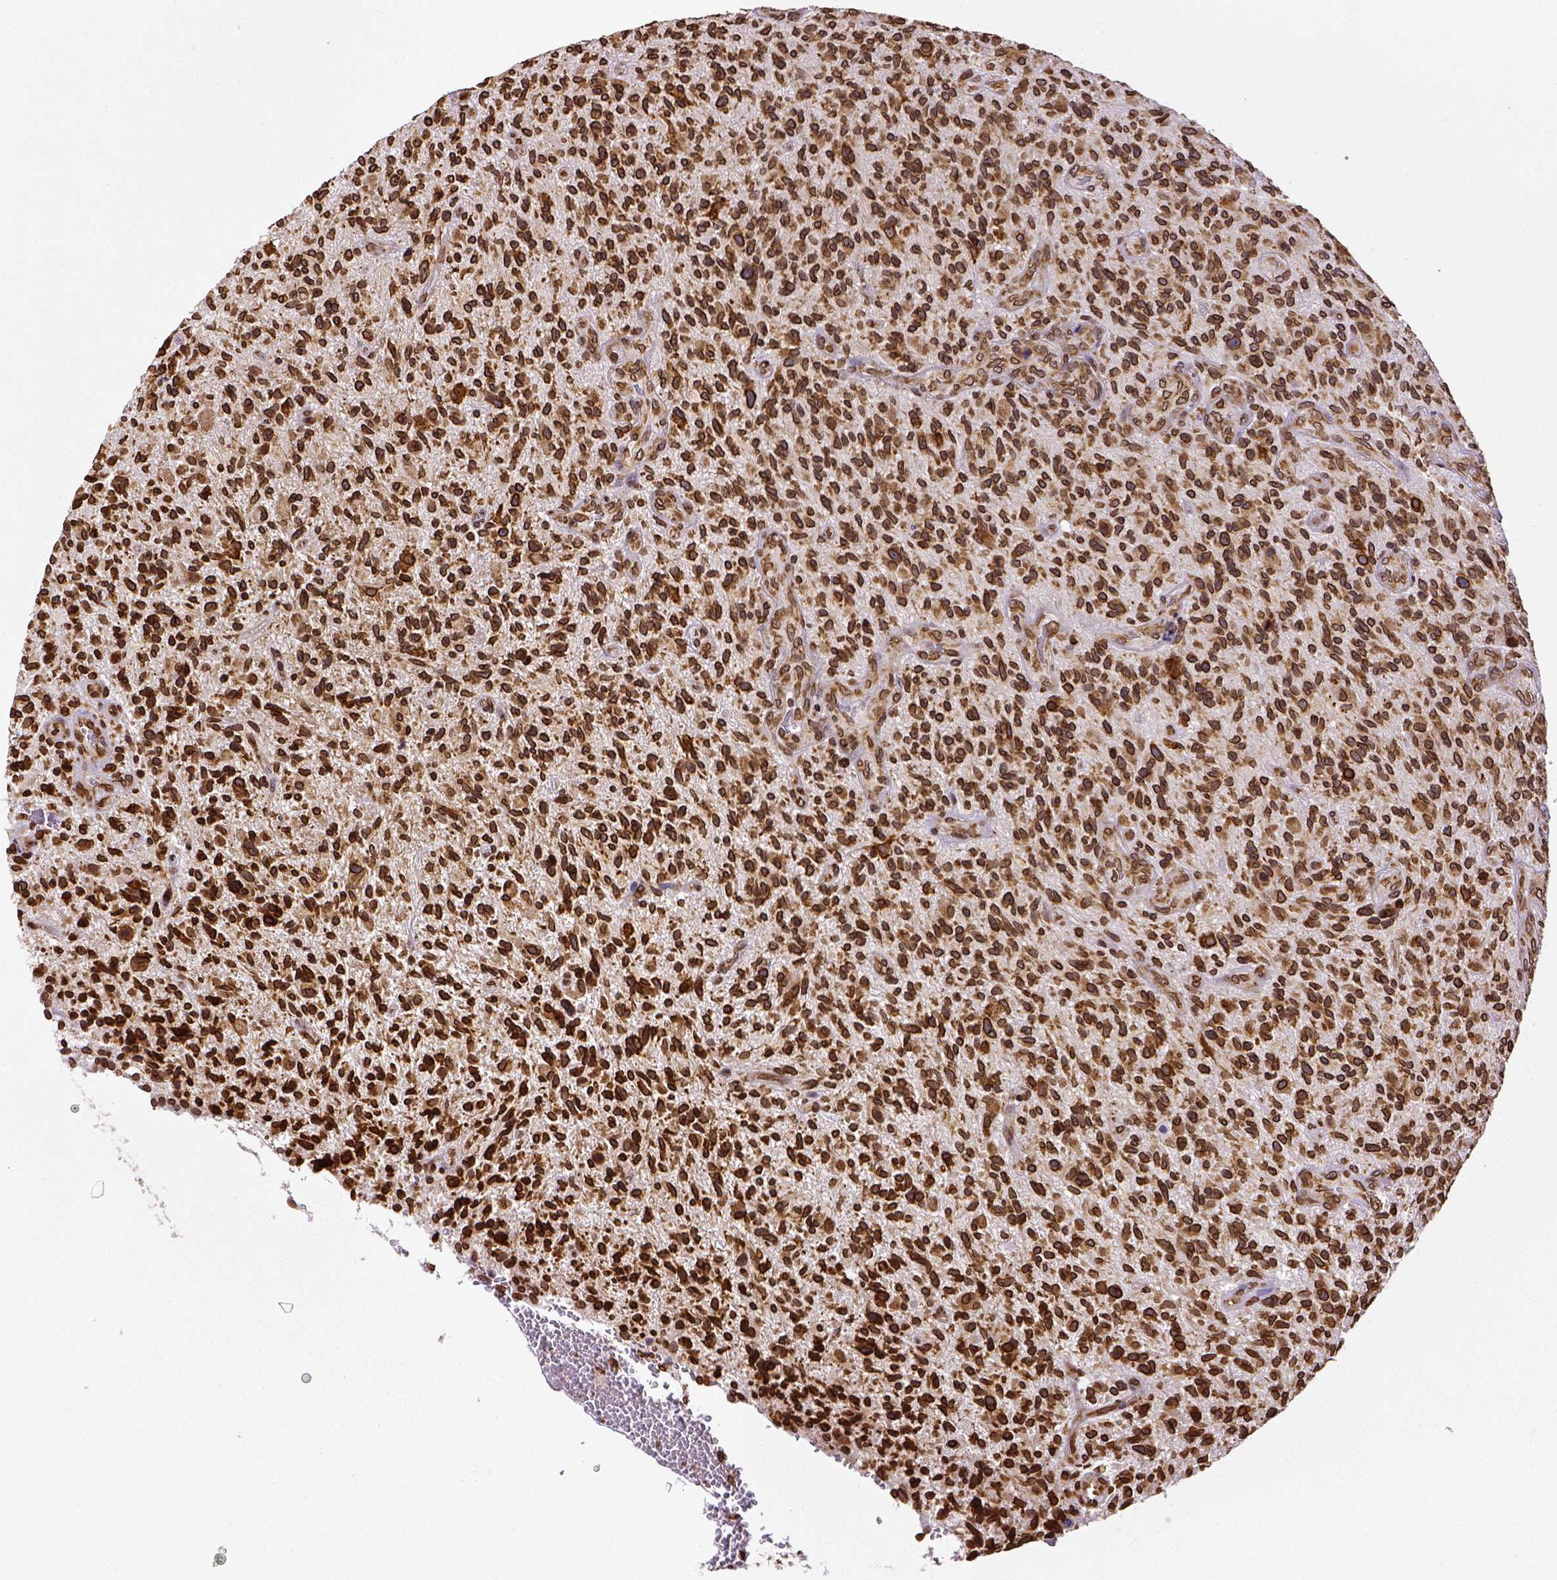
{"staining": {"intensity": "strong", "quantity": ">75%", "location": "cytoplasmic/membranous,nuclear"}, "tissue": "glioma", "cell_type": "Tumor cells", "image_type": "cancer", "snomed": [{"axis": "morphology", "description": "Glioma, malignant, High grade"}, {"axis": "topography", "description": "Brain"}], "caption": "An immunohistochemistry image of neoplastic tissue is shown. Protein staining in brown shows strong cytoplasmic/membranous and nuclear positivity in malignant glioma (high-grade) within tumor cells.", "gene": "MTDH", "patient": {"sex": "male", "age": 47}}